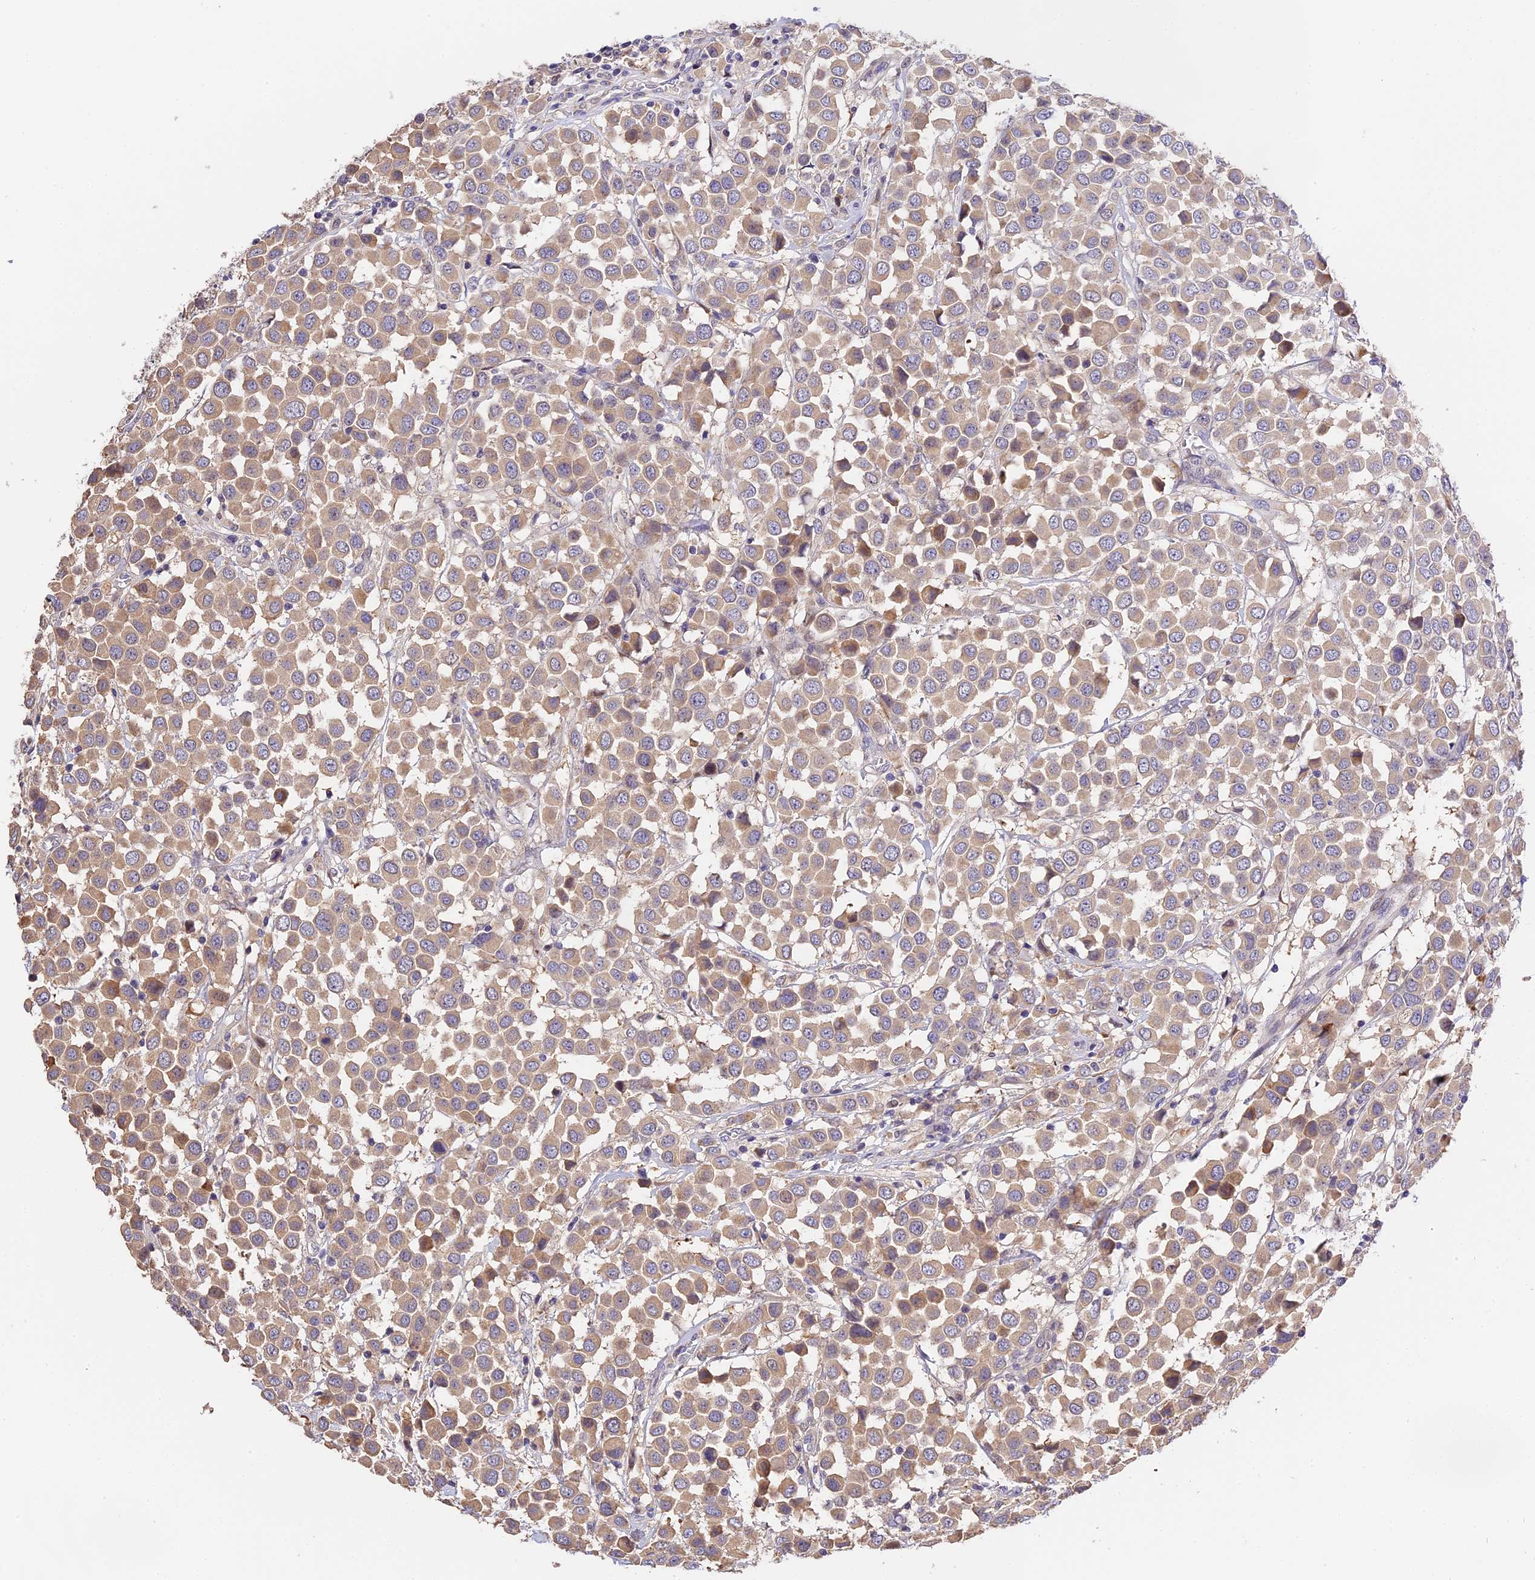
{"staining": {"intensity": "moderate", "quantity": ">75%", "location": "cytoplasmic/membranous"}, "tissue": "breast cancer", "cell_type": "Tumor cells", "image_type": "cancer", "snomed": [{"axis": "morphology", "description": "Duct carcinoma"}, {"axis": "topography", "description": "Breast"}], "caption": "Protein expression analysis of human breast cancer reveals moderate cytoplasmic/membranous staining in approximately >75% of tumor cells.", "gene": "BSCL2", "patient": {"sex": "female", "age": 61}}